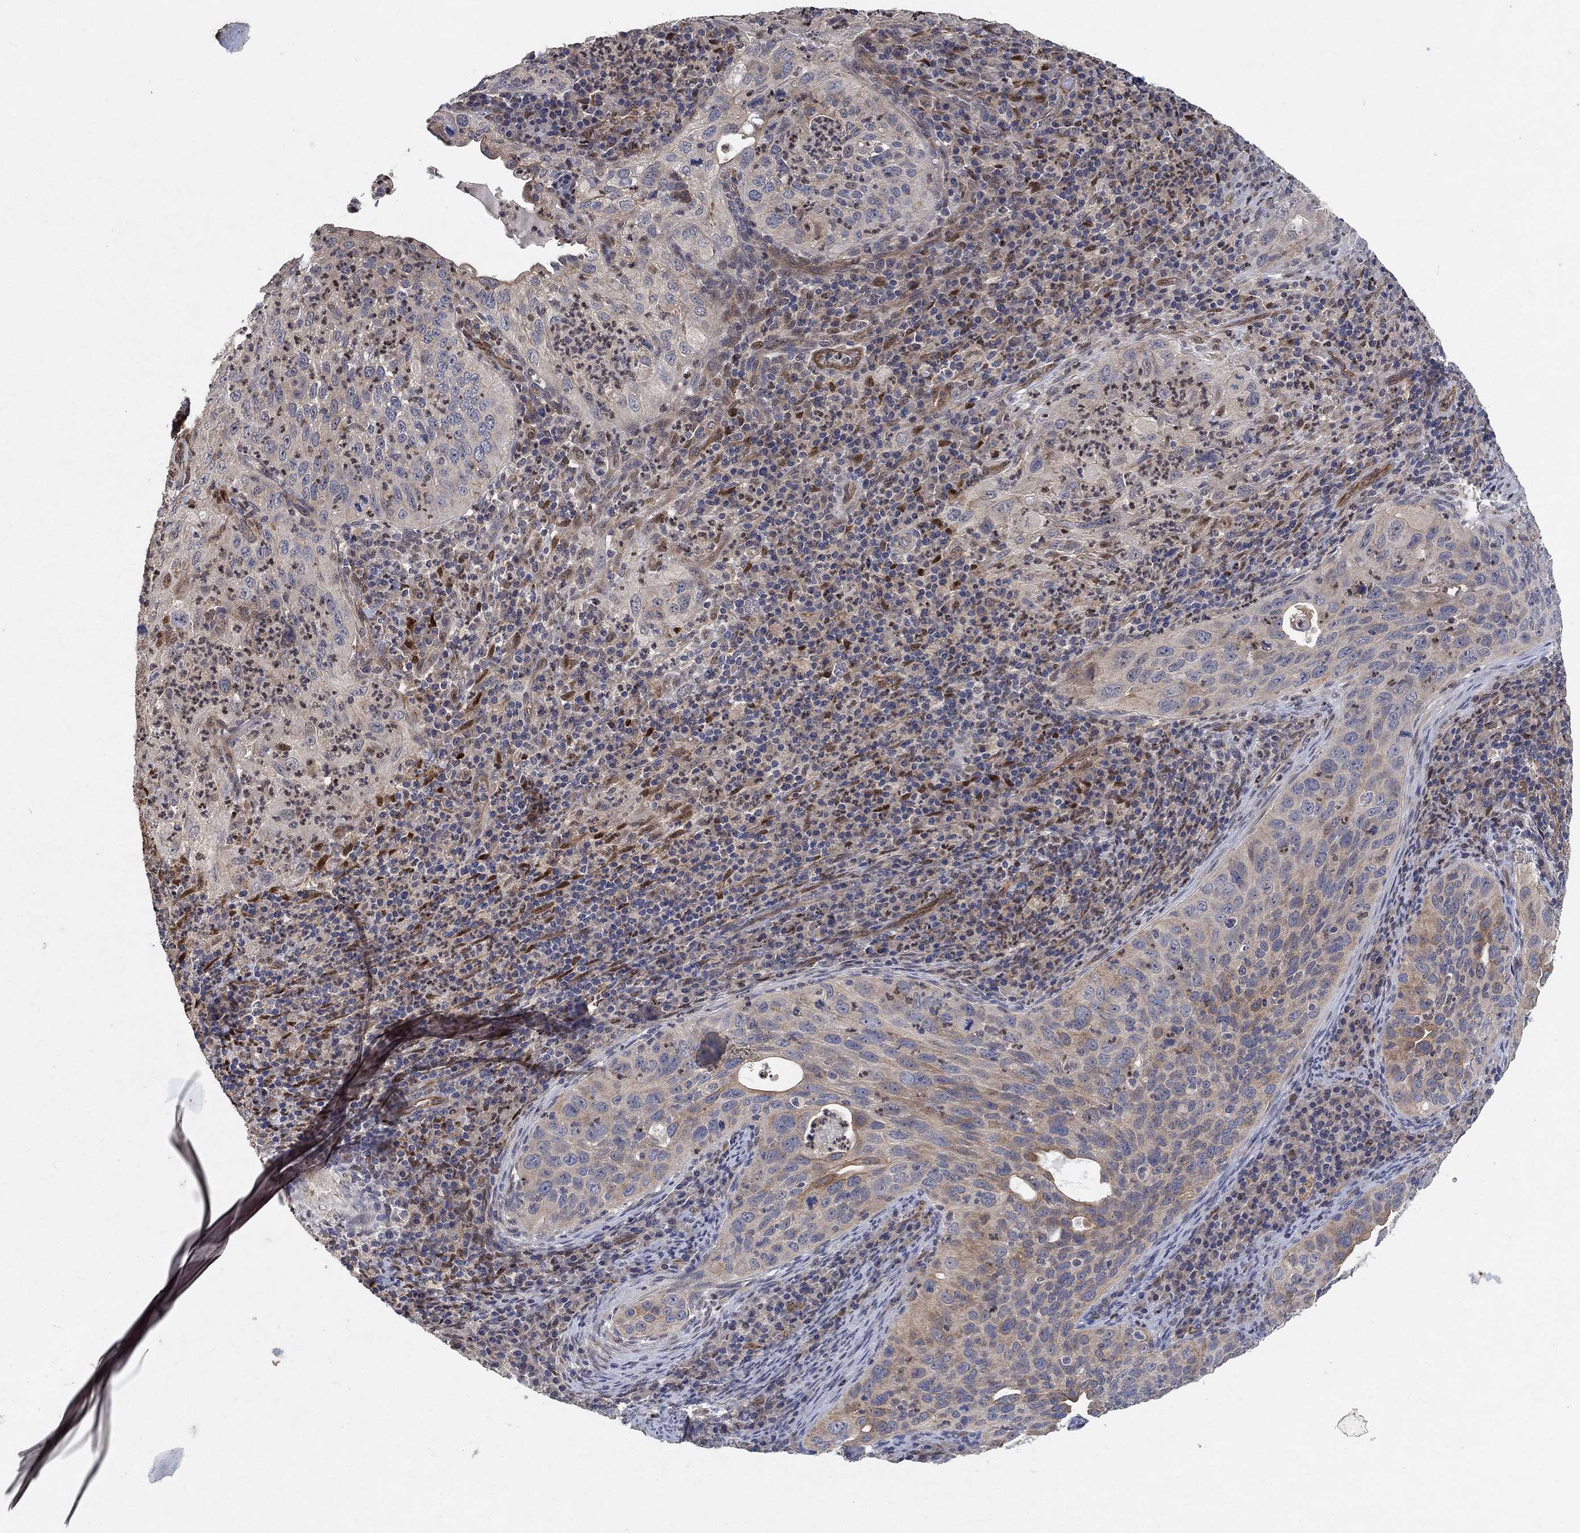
{"staining": {"intensity": "weak", "quantity": "<25%", "location": "cytoplasmic/membranous"}, "tissue": "cervical cancer", "cell_type": "Tumor cells", "image_type": "cancer", "snomed": [{"axis": "morphology", "description": "Squamous cell carcinoma, NOS"}, {"axis": "topography", "description": "Cervix"}], "caption": "Tumor cells are negative for brown protein staining in cervical cancer (squamous cell carcinoma).", "gene": "MCUR1", "patient": {"sex": "female", "age": 26}}